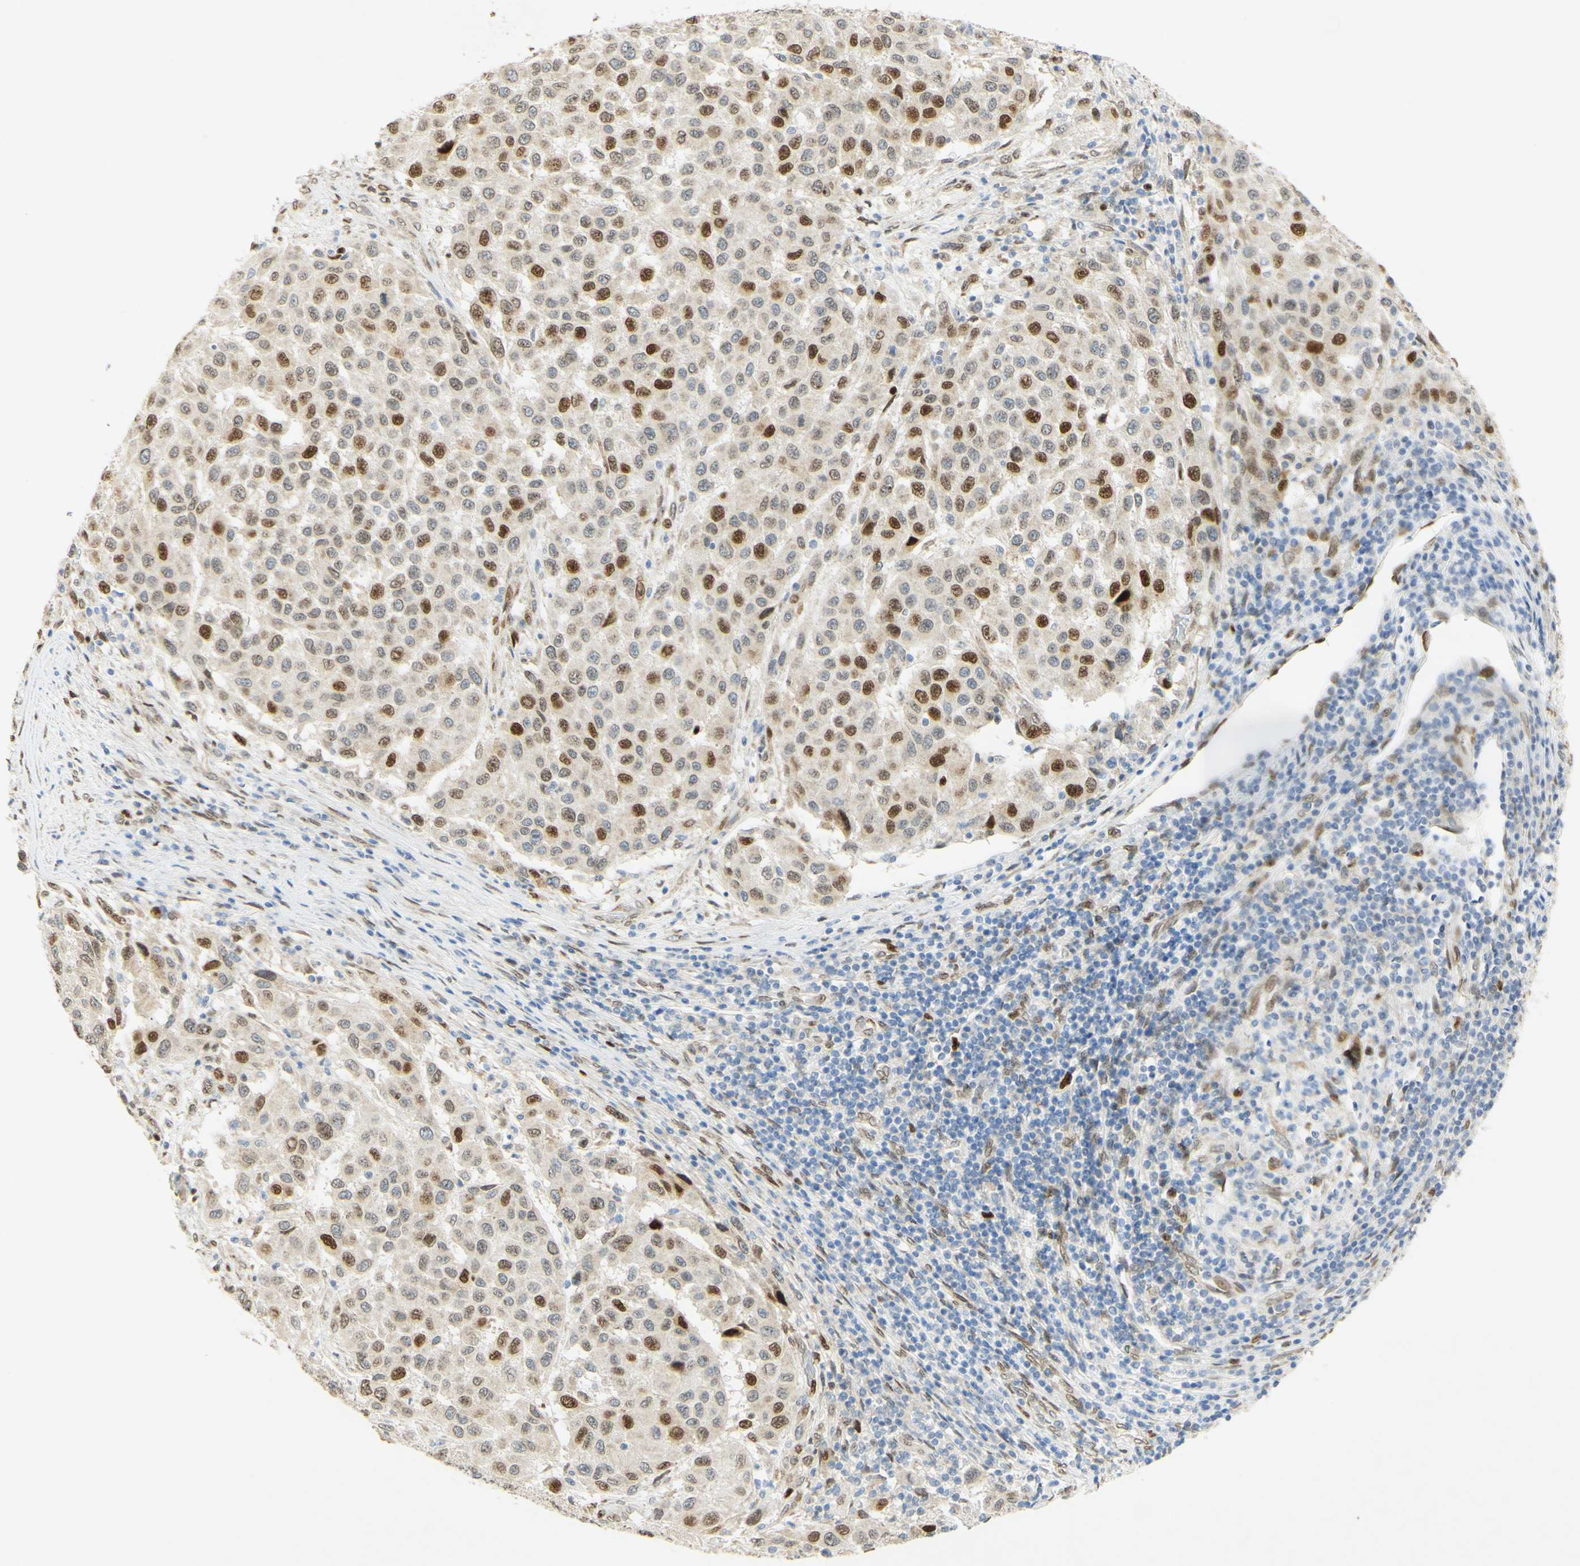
{"staining": {"intensity": "strong", "quantity": "25%-75%", "location": "nuclear"}, "tissue": "melanoma", "cell_type": "Tumor cells", "image_type": "cancer", "snomed": [{"axis": "morphology", "description": "Malignant melanoma, Metastatic site"}, {"axis": "topography", "description": "Lymph node"}], "caption": "Brown immunohistochemical staining in human melanoma demonstrates strong nuclear expression in approximately 25%-75% of tumor cells.", "gene": "E2F1", "patient": {"sex": "male", "age": 61}}